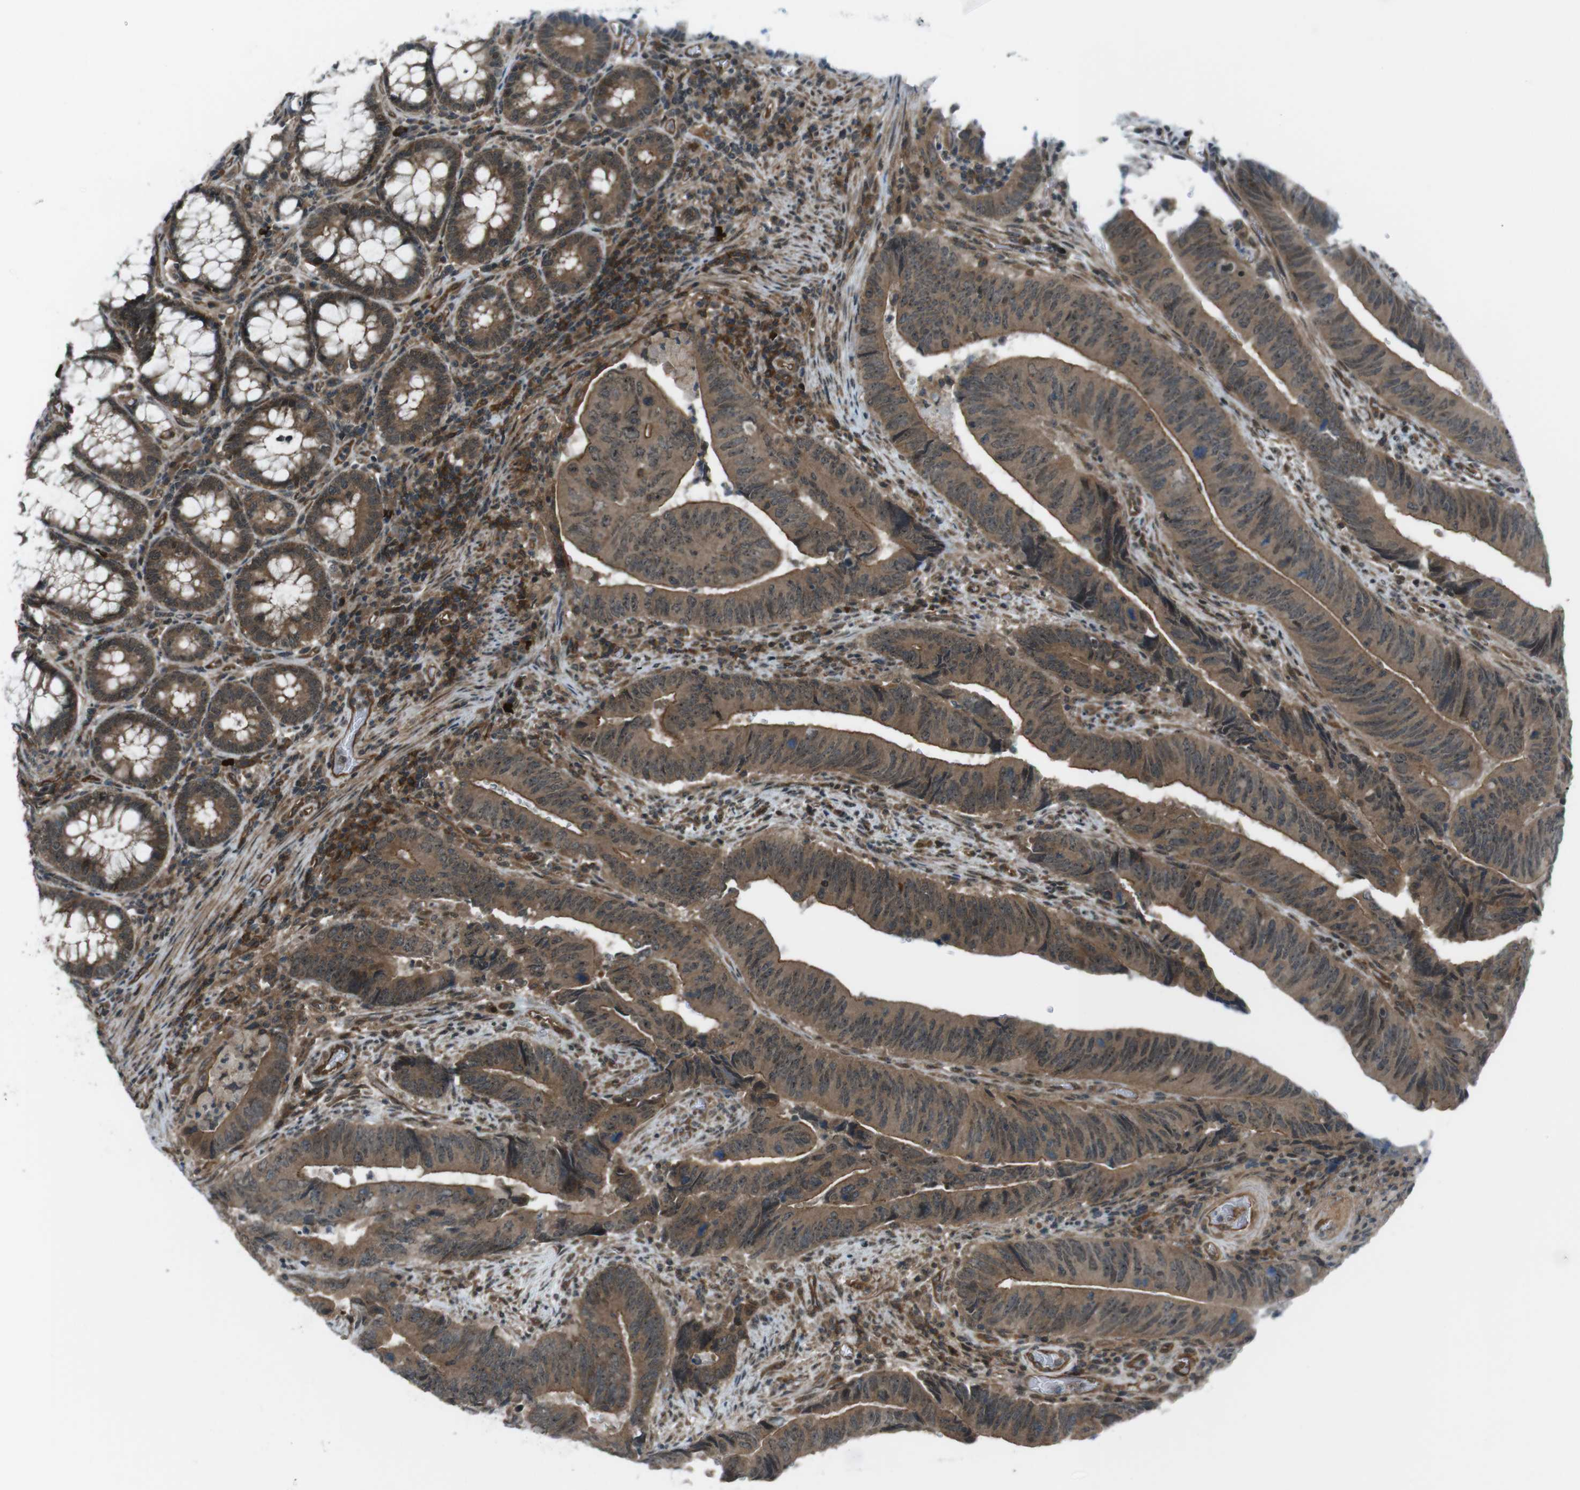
{"staining": {"intensity": "moderate", "quantity": ">75%", "location": "cytoplasmic/membranous,nuclear"}, "tissue": "colorectal cancer", "cell_type": "Tumor cells", "image_type": "cancer", "snomed": [{"axis": "morphology", "description": "Normal tissue, NOS"}, {"axis": "morphology", "description": "Adenocarcinoma, NOS"}, {"axis": "topography", "description": "Colon"}], "caption": "IHC micrograph of adenocarcinoma (colorectal) stained for a protein (brown), which exhibits medium levels of moderate cytoplasmic/membranous and nuclear staining in approximately >75% of tumor cells.", "gene": "TIAM2", "patient": {"sex": "male", "age": 56}}